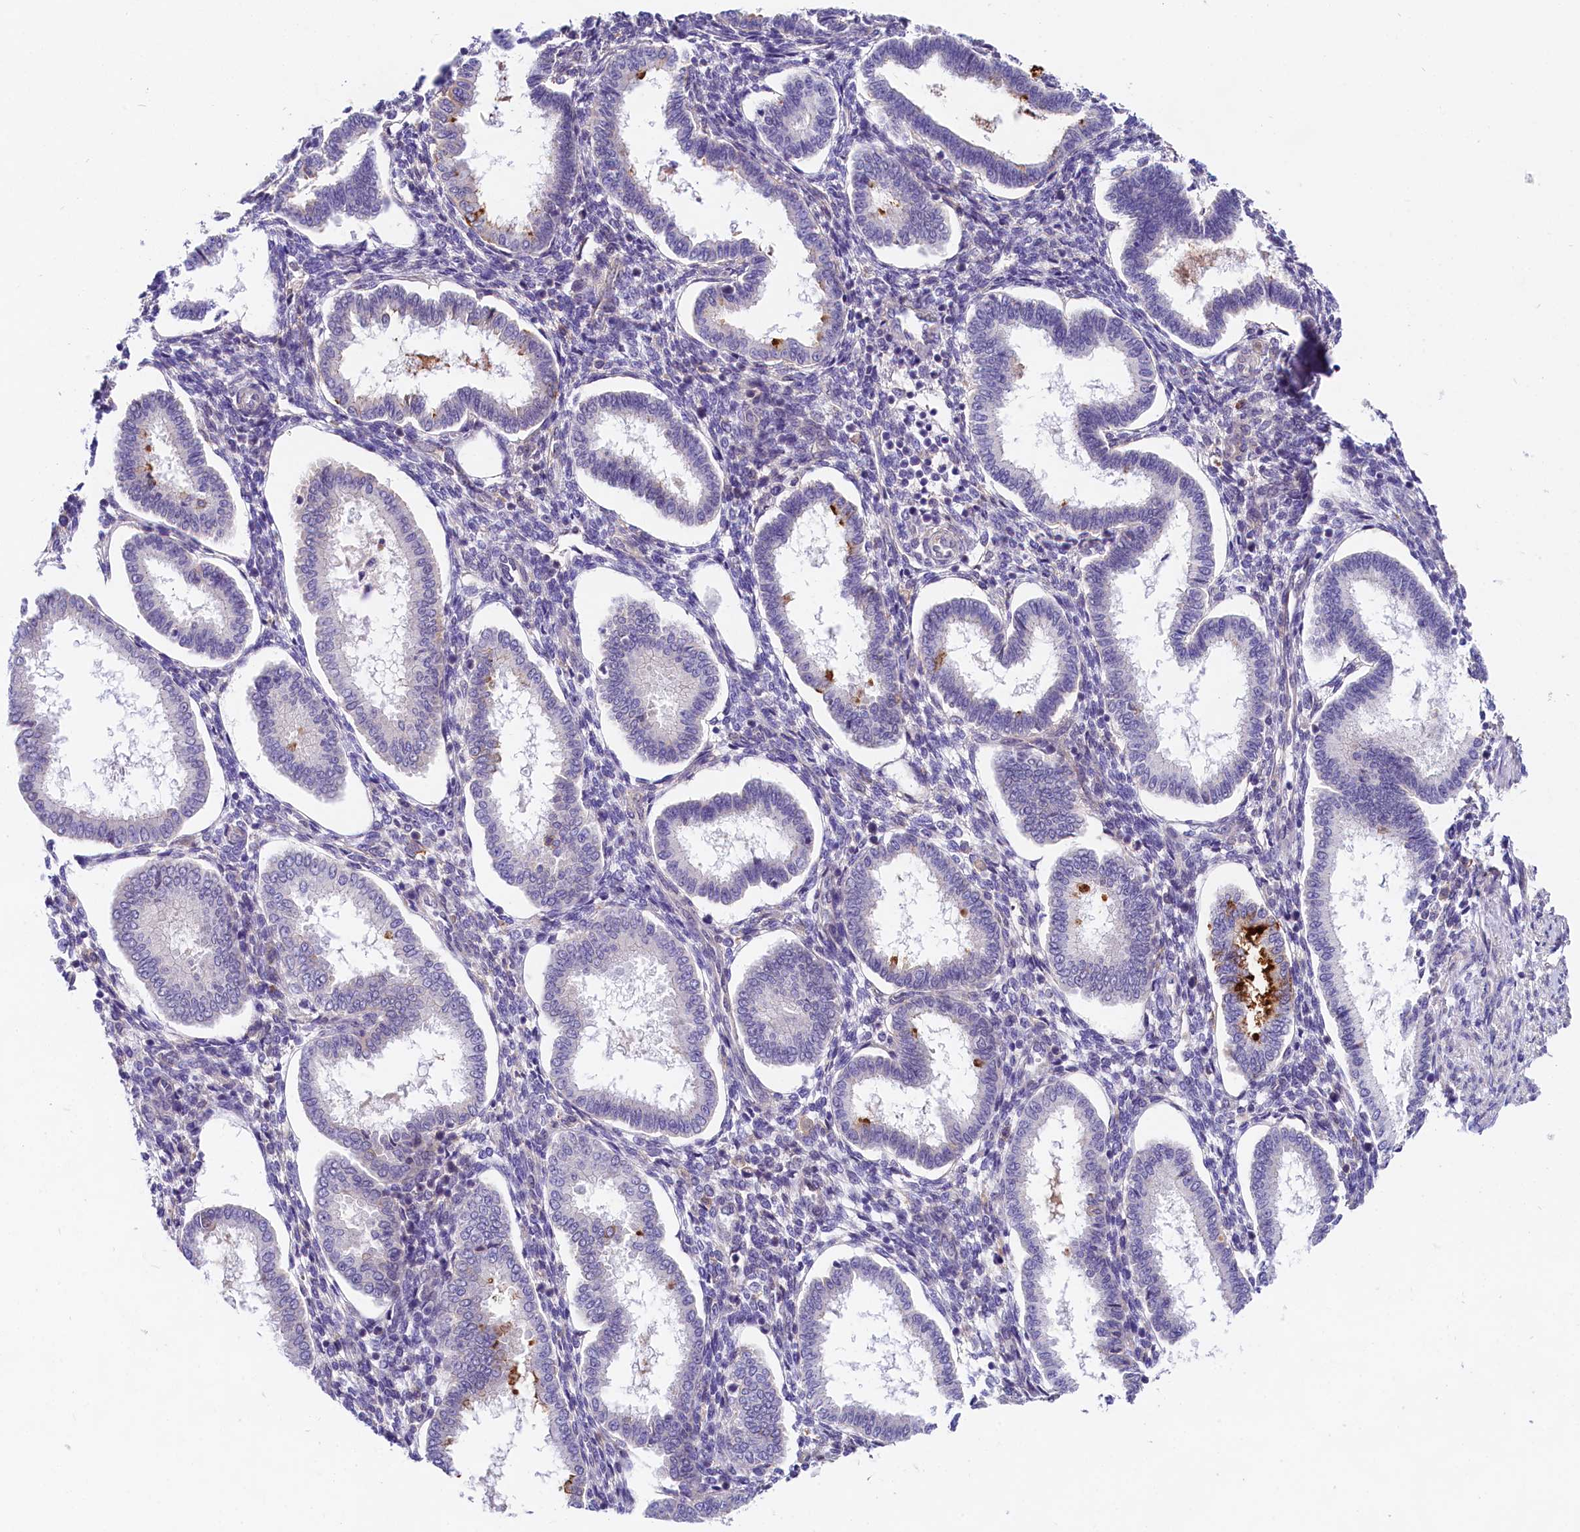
{"staining": {"intensity": "negative", "quantity": "none", "location": "none"}, "tissue": "endometrium", "cell_type": "Cells in endometrial stroma", "image_type": "normal", "snomed": [{"axis": "morphology", "description": "Normal tissue, NOS"}, {"axis": "topography", "description": "Endometrium"}], "caption": "Immunohistochemical staining of normal endometrium shows no significant staining in cells in endometrial stroma.", "gene": "OAS3", "patient": {"sex": "female", "age": 24}}